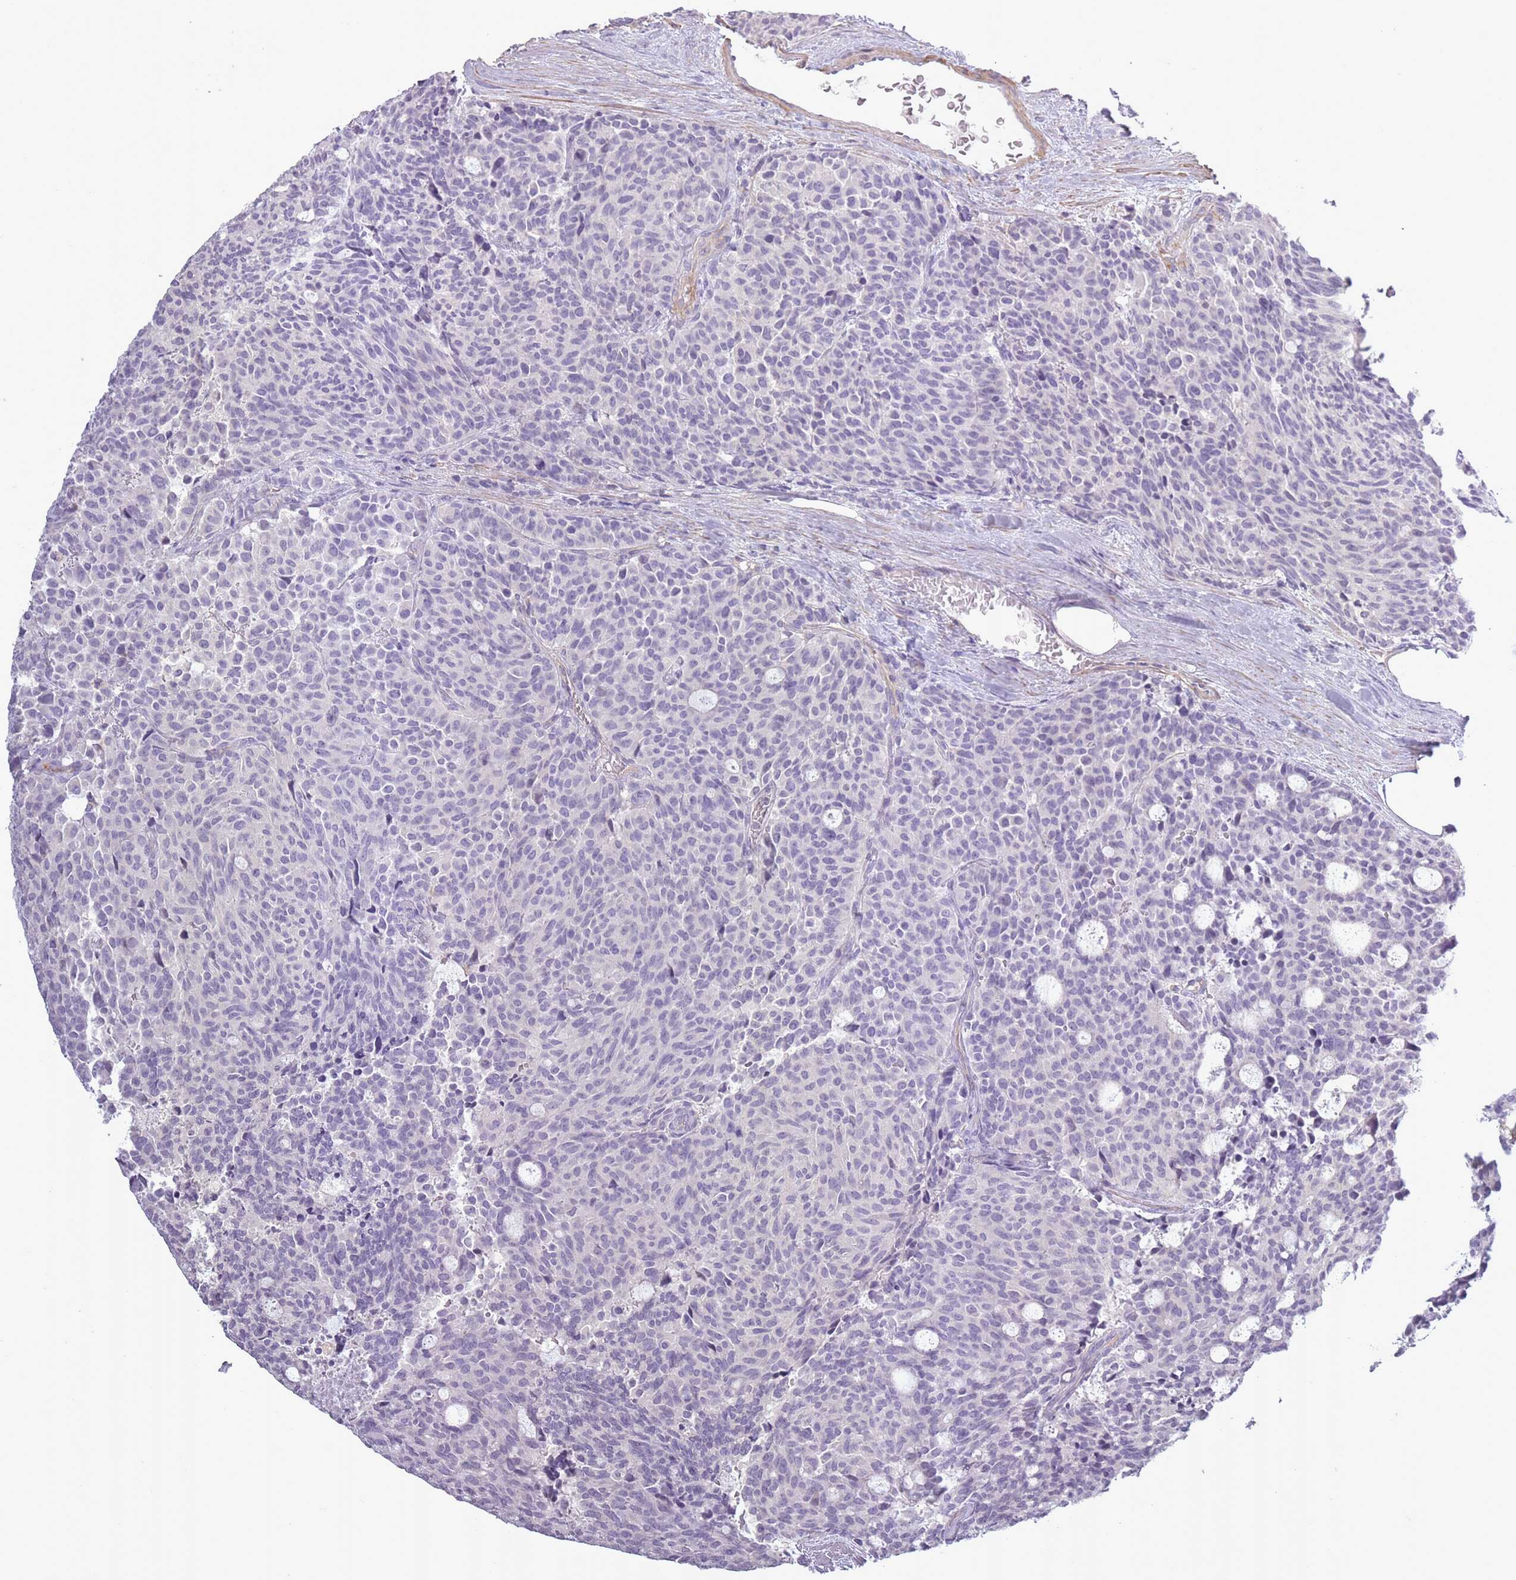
{"staining": {"intensity": "negative", "quantity": "none", "location": "none"}, "tissue": "carcinoid", "cell_type": "Tumor cells", "image_type": "cancer", "snomed": [{"axis": "morphology", "description": "Carcinoid, malignant, NOS"}, {"axis": "topography", "description": "Pancreas"}], "caption": "IHC photomicrograph of carcinoid stained for a protein (brown), which displays no staining in tumor cells.", "gene": "SLC8A2", "patient": {"sex": "female", "age": 54}}